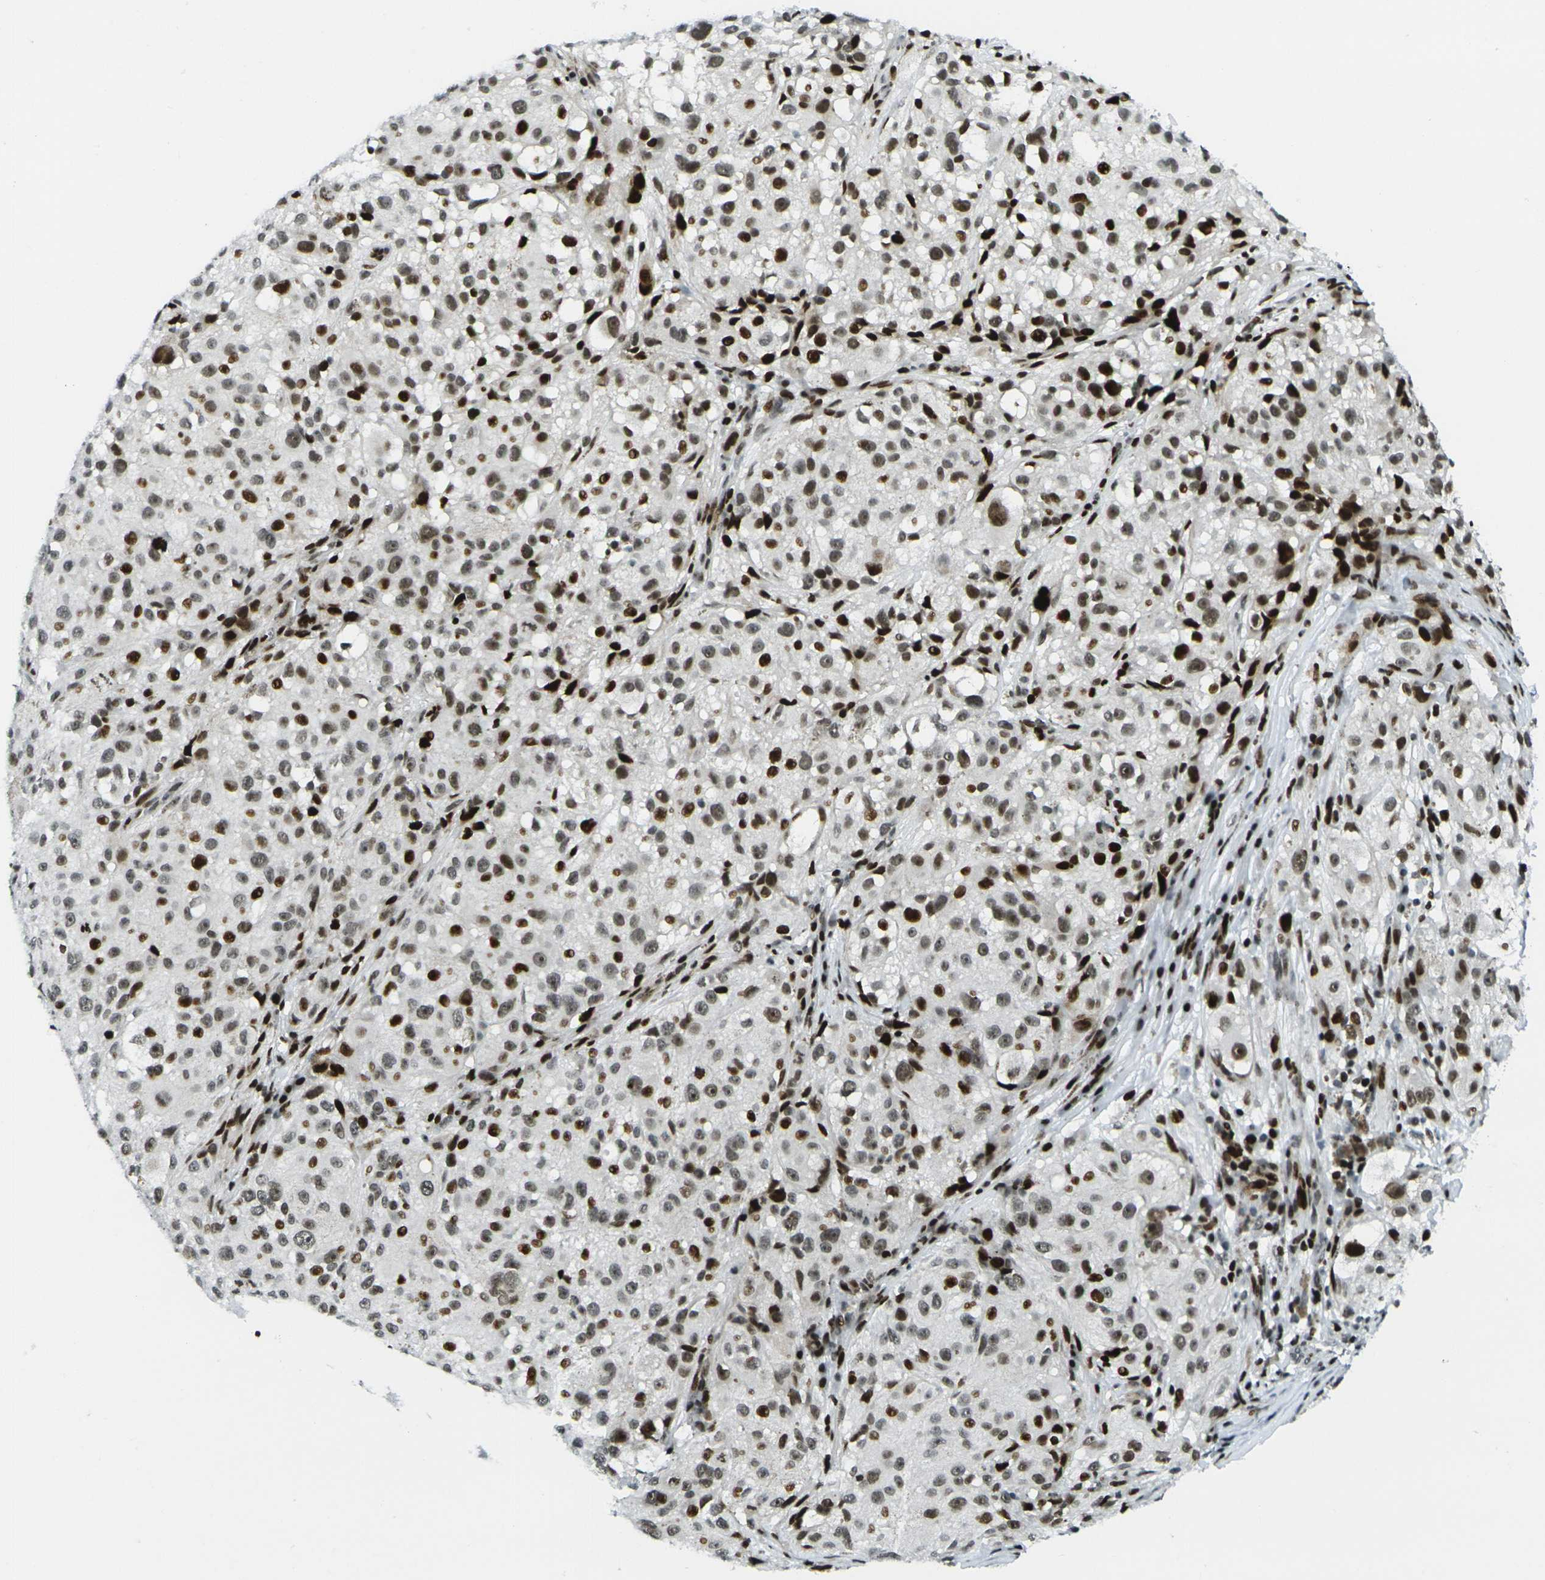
{"staining": {"intensity": "moderate", "quantity": ">75%", "location": "nuclear"}, "tissue": "melanoma", "cell_type": "Tumor cells", "image_type": "cancer", "snomed": [{"axis": "morphology", "description": "Necrosis, NOS"}, {"axis": "morphology", "description": "Malignant melanoma, NOS"}, {"axis": "topography", "description": "Skin"}], "caption": "IHC (DAB (3,3'-diaminobenzidine)) staining of human malignant melanoma exhibits moderate nuclear protein positivity in approximately >75% of tumor cells. The staining is performed using DAB brown chromogen to label protein expression. The nuclei are counter-stained blue using hematoxylin.", "gene": "H3-3A", "patient": {"sex": "female", "age": 87}}